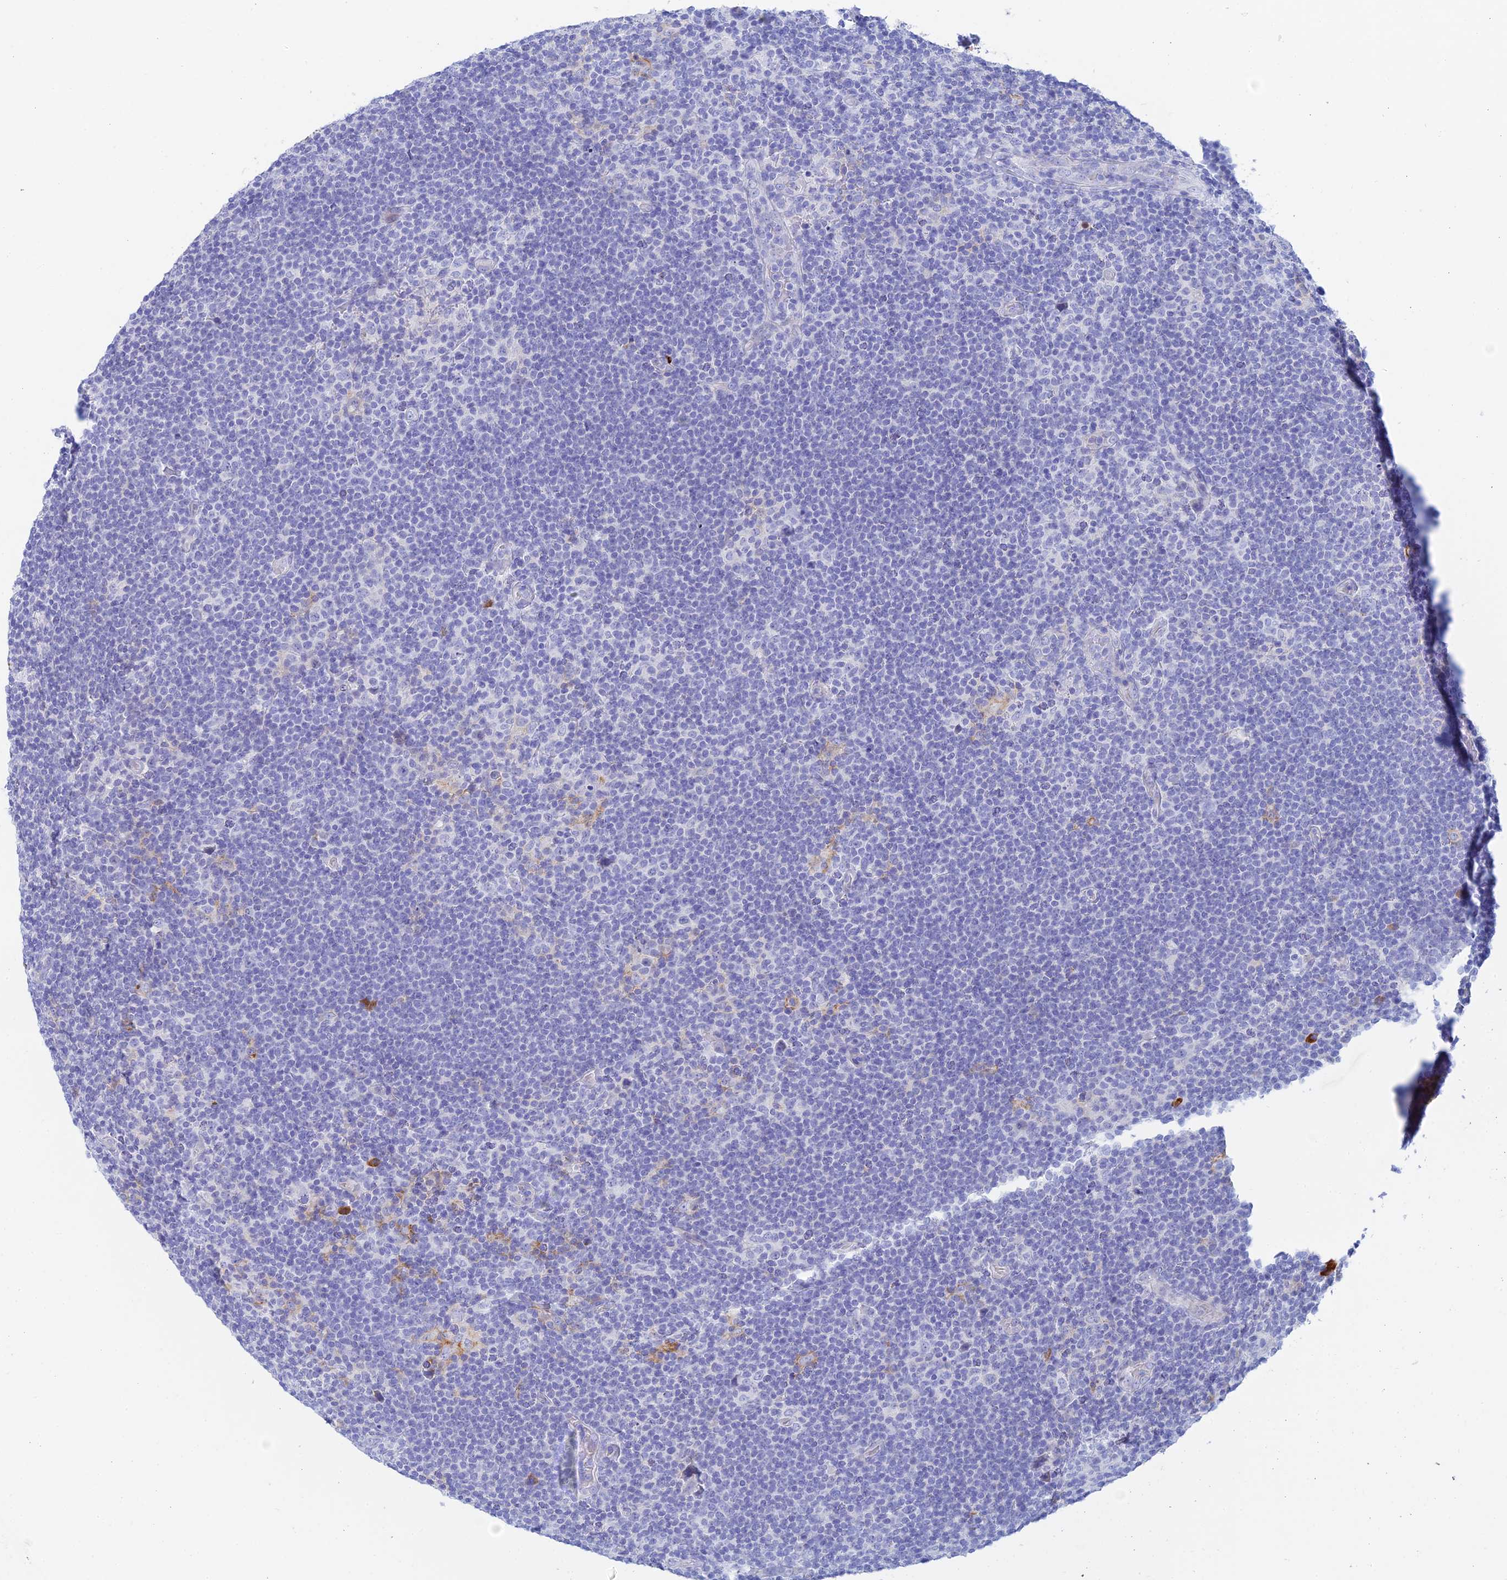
{"staining": {"intensity": "negative", "quantity": "none", "location": "none"}, "tissue": "lymphoma", "cell_type": "Tumor cells", "image_type": "cancer", "snomed": [{"axis": "morphology", "description": "Hodgkin's disease, NOS"}, {"axis": "topography", "description": "Lymph node"}], "caption": "Tumor cells show no significant staining in lymphoma.", "gene": "CEP152", "patient": {"sex": "female", "age": 57}}